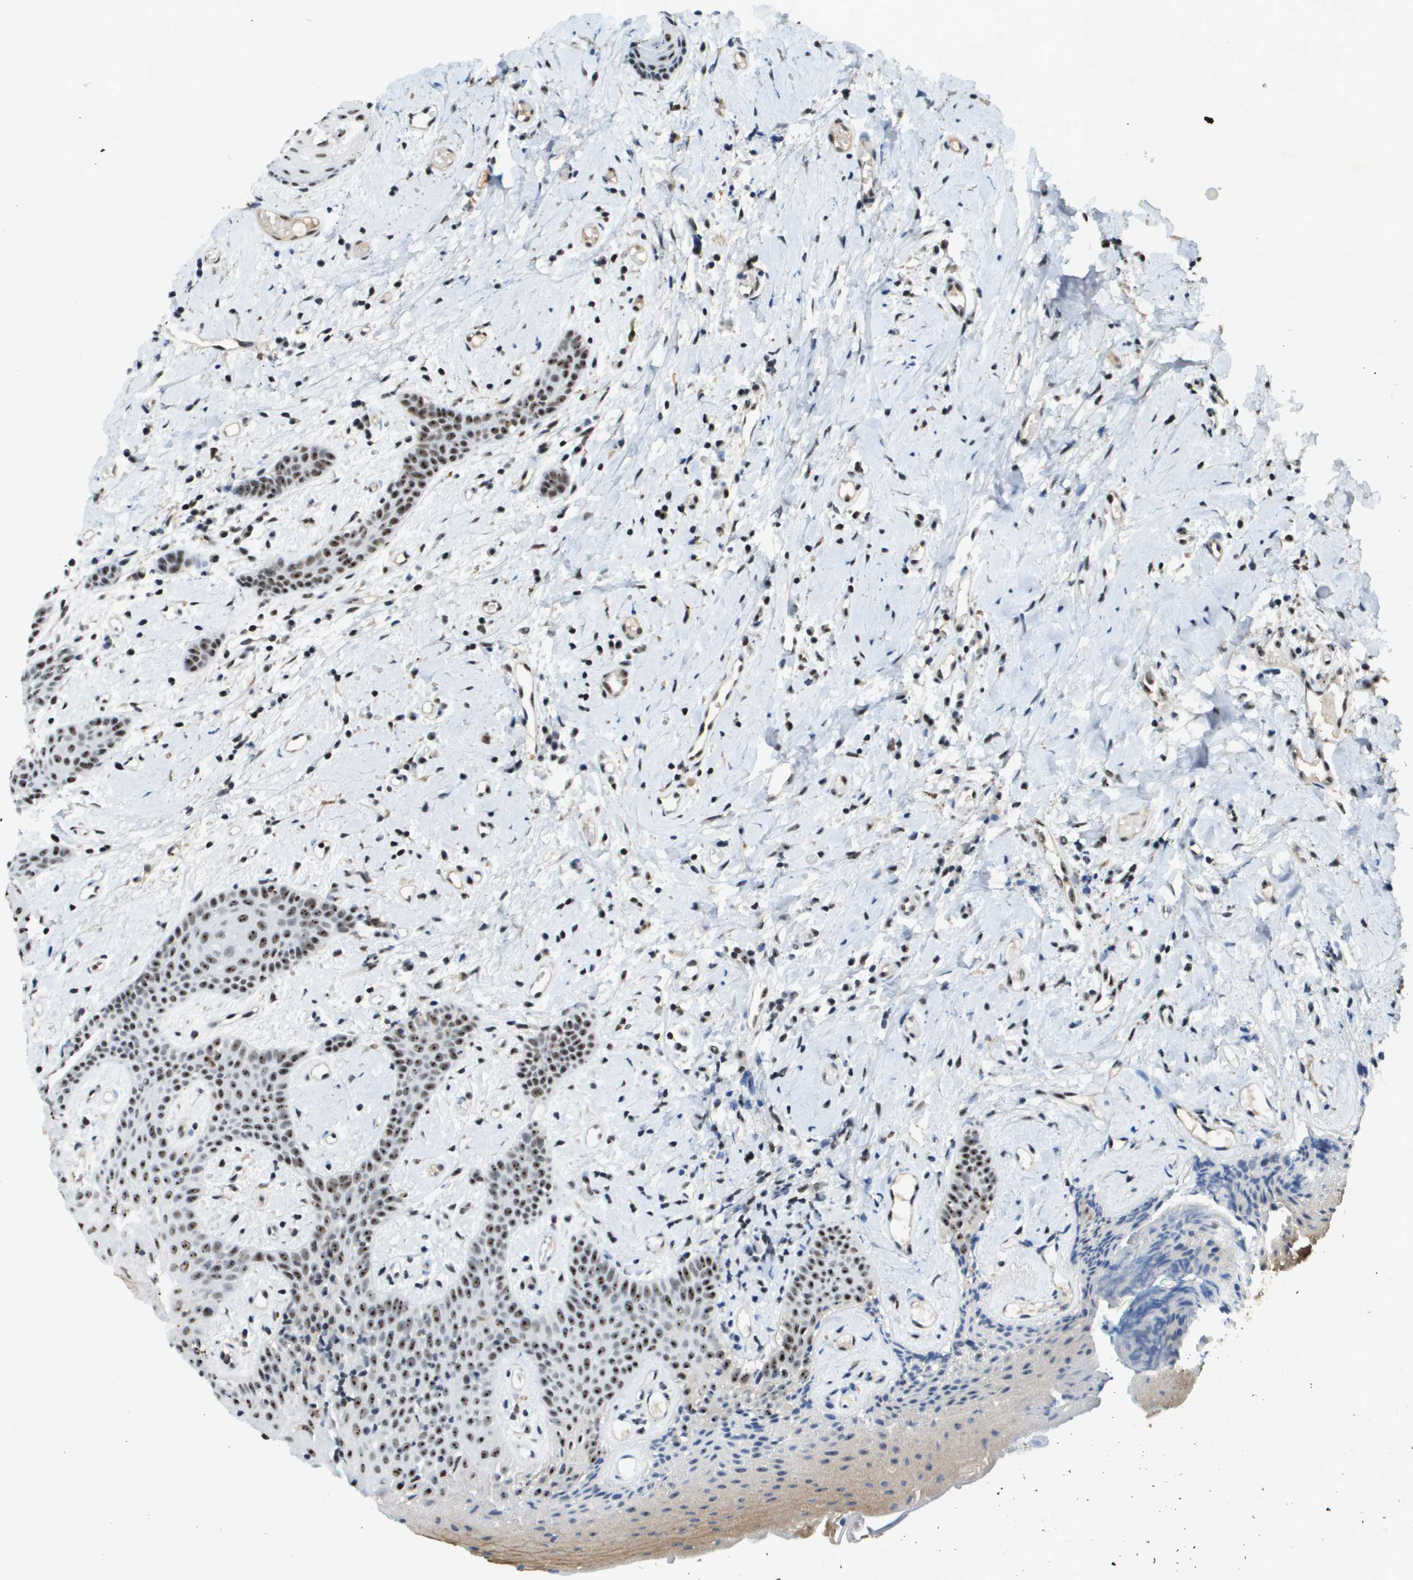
{"staining": {"intensity": "strong", "quantity": "25%-75%", "location": "nuclear"}, "tissue": "oral mucosa", "cell_type": "Squamous epithelial cells", "image_type": "normal", "snomed": [{"axis": "morphology", "description": "Normal tissue, NOS"}, {"axis": "morphology", "description": "Squamous cell carcinoma, NOS"}, {"axis": "topography", "description": "Oral tissue"}, {"axis": "topography", "description": "Salivary gland"}, {"axis": "topography", "description": "Head-Neck"}], "caption": "Protein staining shows strong nuclear positivity in approximately 25%-75% of squamous epithelial cells in benign oral mucosa. (DAB IHC with brightfield microscopy, high magnification).", "gene": "EP400", "patient": {"sex": "female", "age": 62}}